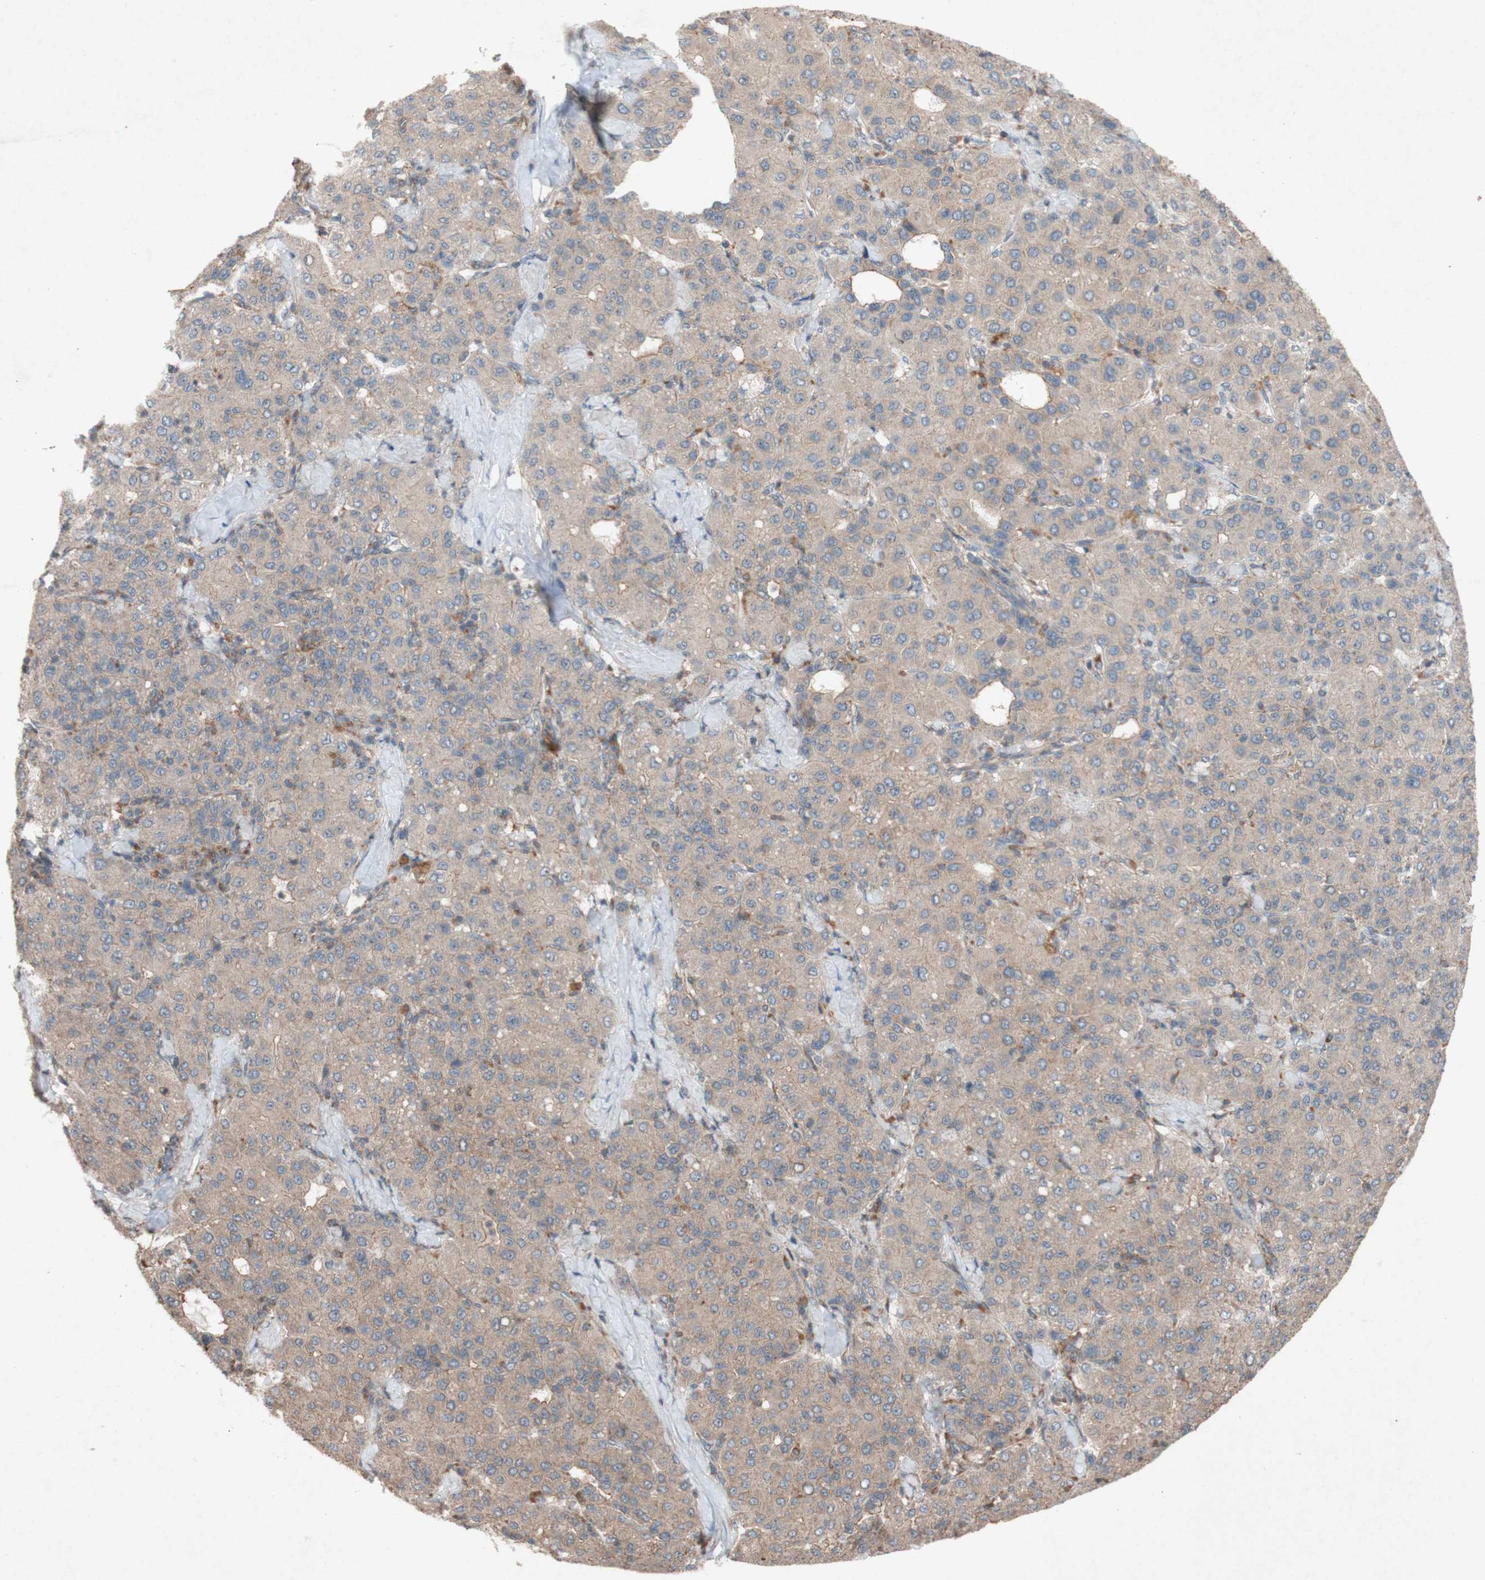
{"staining": {"intensity": "weak", "quantity": ">75%", "location": "cytoplasmic/membranous"}, "tissue": "liver cancer", "cell_type": "Tumor cells", "image_type": "cancer", "snomed": [{"axis": "morphology", "description": "Carcinoma, Hepatocellular, NOS"}, {"axis": "topography", "description": "Liver"}], "caption": "IHC of human liver cancer shows low levels of weak cytoplasmic/membranous expression in about >75% of tumor cells.", "gene": "ATP6V1F", "patient": {"sex": "male", "age": 65}}